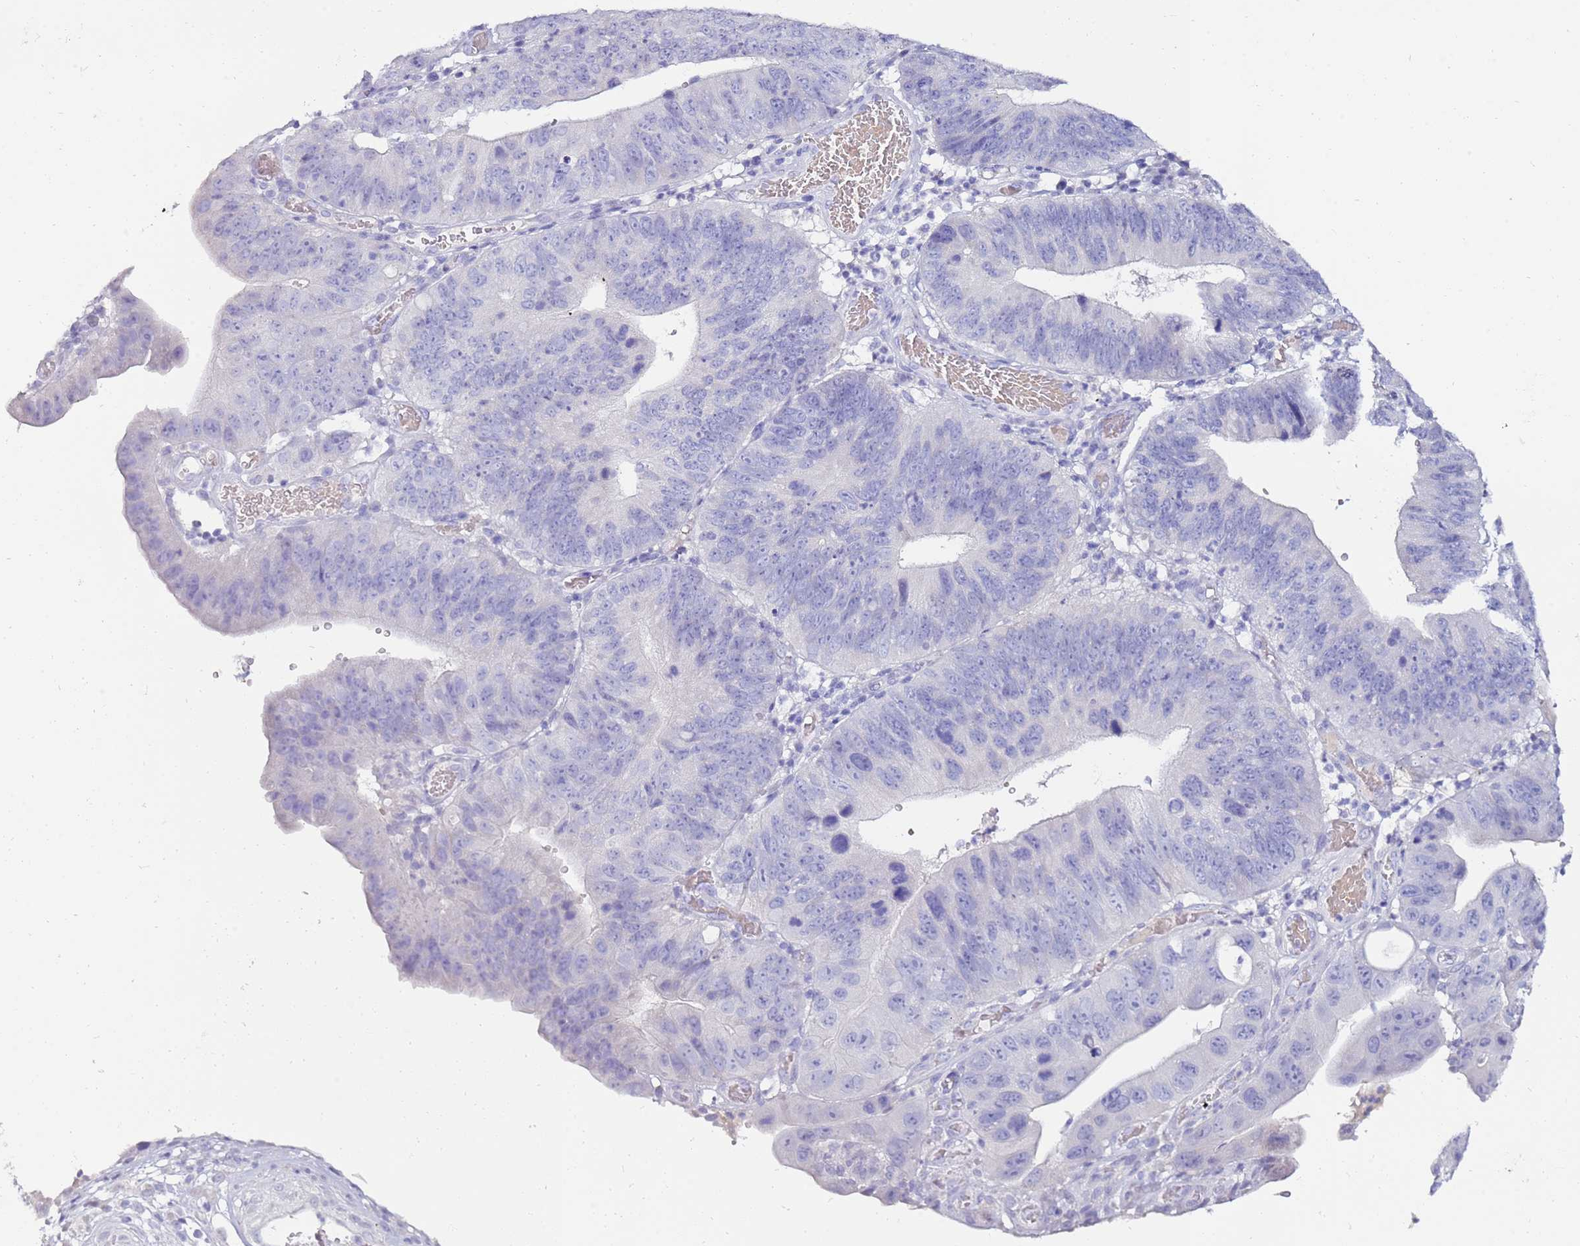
{"staining": {"intensity": "negative", "quantity": "none", "location": "none"}, "tissue": "stomach cancer", "cell_type": "Tumor cells", "image_type": "cancer", "snomed": [{"axis": "morphology", "description": "Adenocarcinoma, NOS"}, {"axis": "topography", "description": "Stomach"}], "caption": "DAB (3,3'-diaminobenzidine) immunohistochemical staining of stomach adenocarcinoma exhibits no significant expression in tumor cells. (DAB (3,3'-diaminobenzidine) IHC, high magnification).", "gene": "EVPLL", "patient": {"sex": "male", "age": 59}}